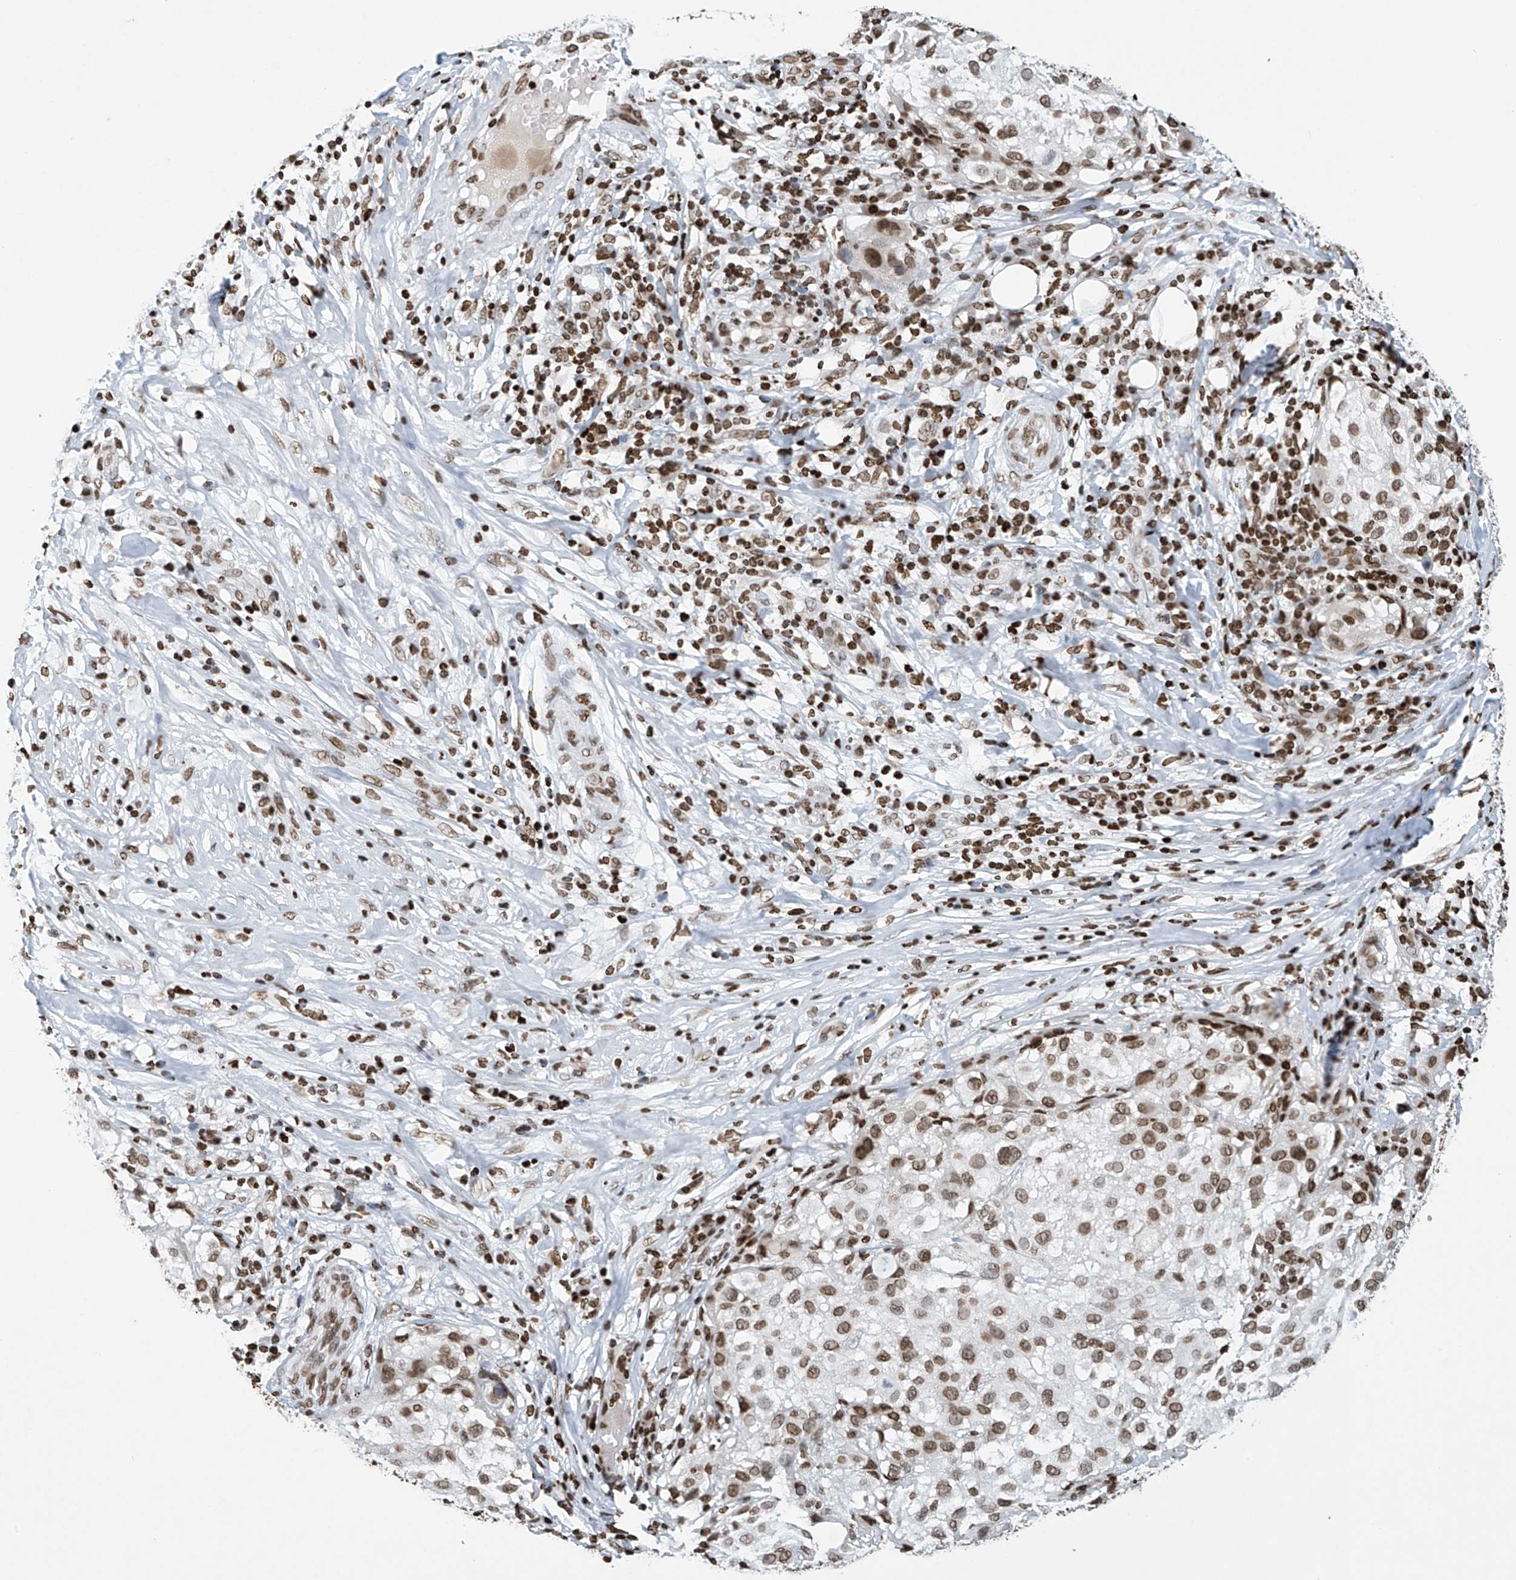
{"staining": {"intensity": "moderate", "quantity": ">75%", "location": "nuclear"}, "tissue": "melanoma", "cell_type": "Tumor cells", "image_type": "cancer", "snomed": [{"axis": "morphology", "description": "Necrosis, NOS"}, {"axis": "morphology", "description": "Malignant melanoma, NOS"}, {"axis": "topography", "description": "Skin"}], "caption": "A brown stain highlights moderate nuclear expression of a protein in human malignant melanoma tumor cells.", "gene": "H4C16", "patient": {"sex": "female", "age": 87}}